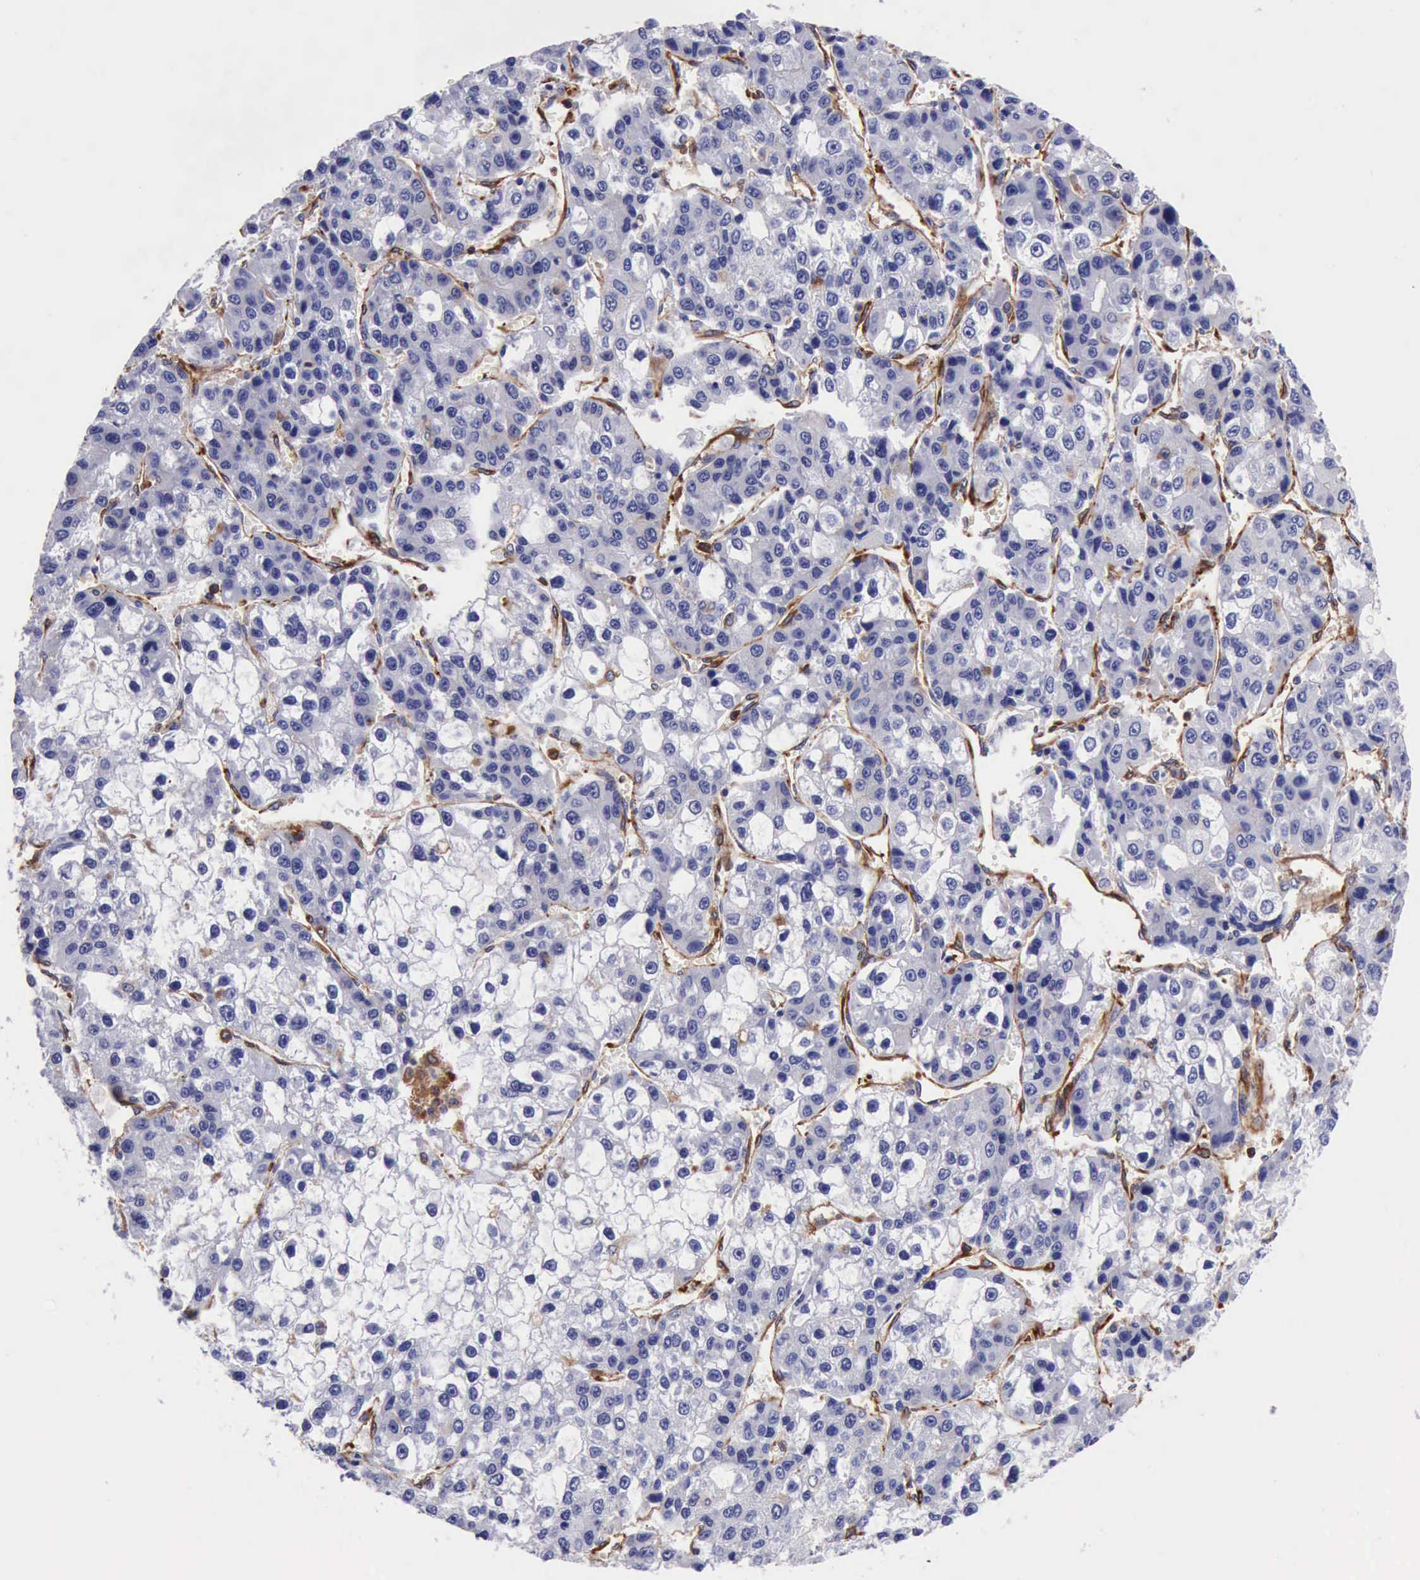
{"staining": {"intensity": "negative", "quantity": "none", "location": "none"}, "tissue": "liver cancer", "cell_type": "Tumor cells", "image_type": "cancer", "snomed": [{"axis": "morphology", "description": "Carcinoma, Hepatocellular, NOS"}, {"axis": "topography", "description": "Liver"}], "caption": "Tumor cells are negative for protein expression in human liver hepatocellular carcinoma. The staining was performed using DAB to visualize the protein expression in brown, while the nuclei were stained in blue with hematoxylin (Magnification: 20x).", "gene": "FLNA", "patient": {"sex": "female", "age": 66}}